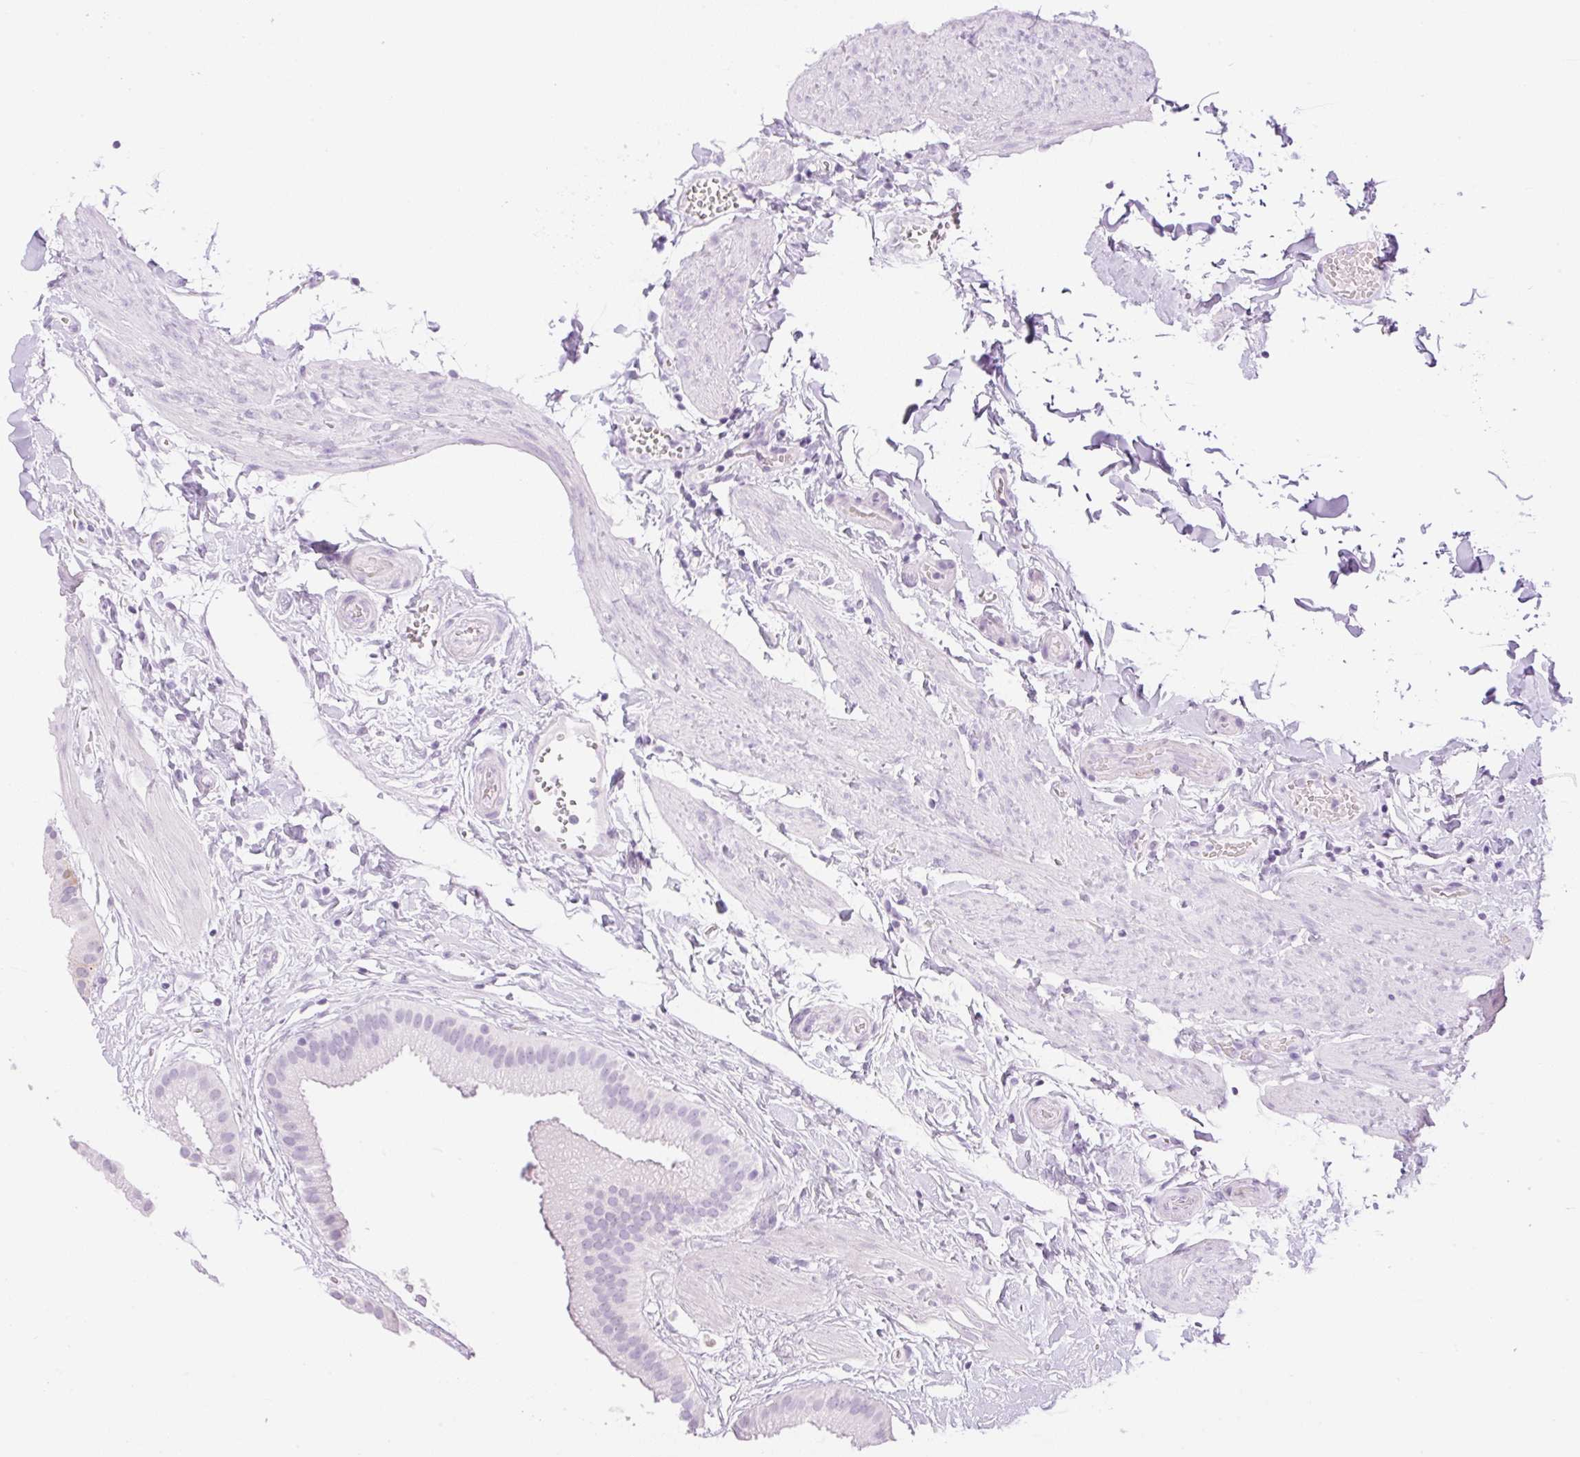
{"staining": {"intensity": "negative", "quantity": "none", "location": "none"}, "tissue": "gallbladder", "cell_type": "Glandular cells", "image_type": "normal", "snomed": [{"axis": "morphology", "description": "Normal tissue, NOS"}, {"axis": "topography", "description": "Gallbladder"}], "caption": "DAB (3,3'-diaminobenzidine) immunohistochemical staining of benign gallbladder demonstrates no significant staining in glandular cells.", "gene": "SPRR4", "patient": {"sex": "female", "age": 63}}